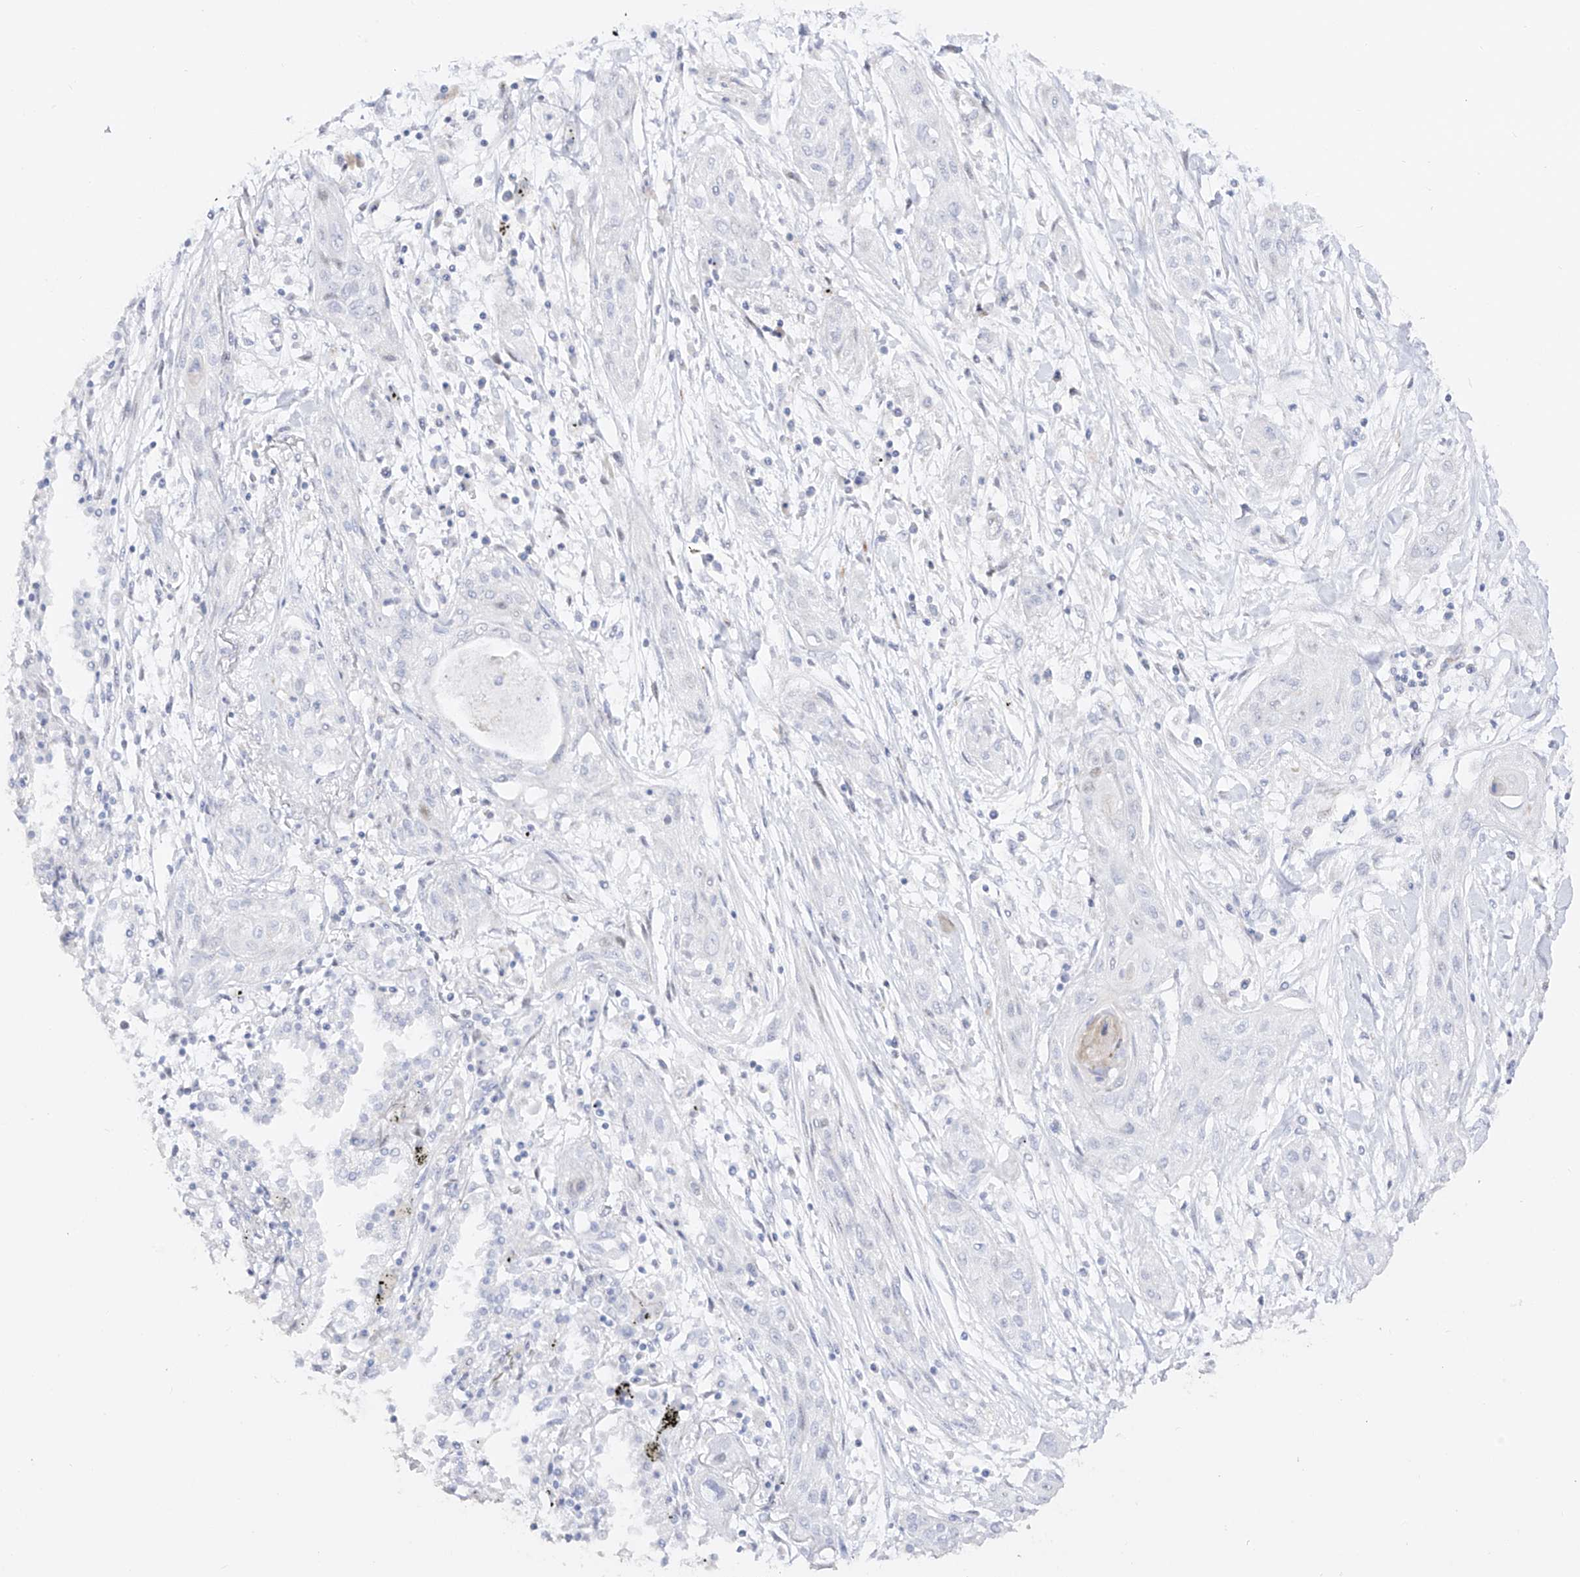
{"staining": {"intensity": "negative", "quantity": "none", "location": "none"}, "tissue": "lung cancer", "cell_type": "Tumor cells", "image_type": "cancer", "snomed": [{"axis": "morphology", "description": "Squamous cell carcinoma, NOS"}, {"axis": "topography", "description": "Lung"}], "caption": "Protein analysis of squamous cell carcinoma (lung) exhibits no significant positivity in tumor cells.", "gene": "ZNF180", "patient": {"sex": "female", "age": 47}}